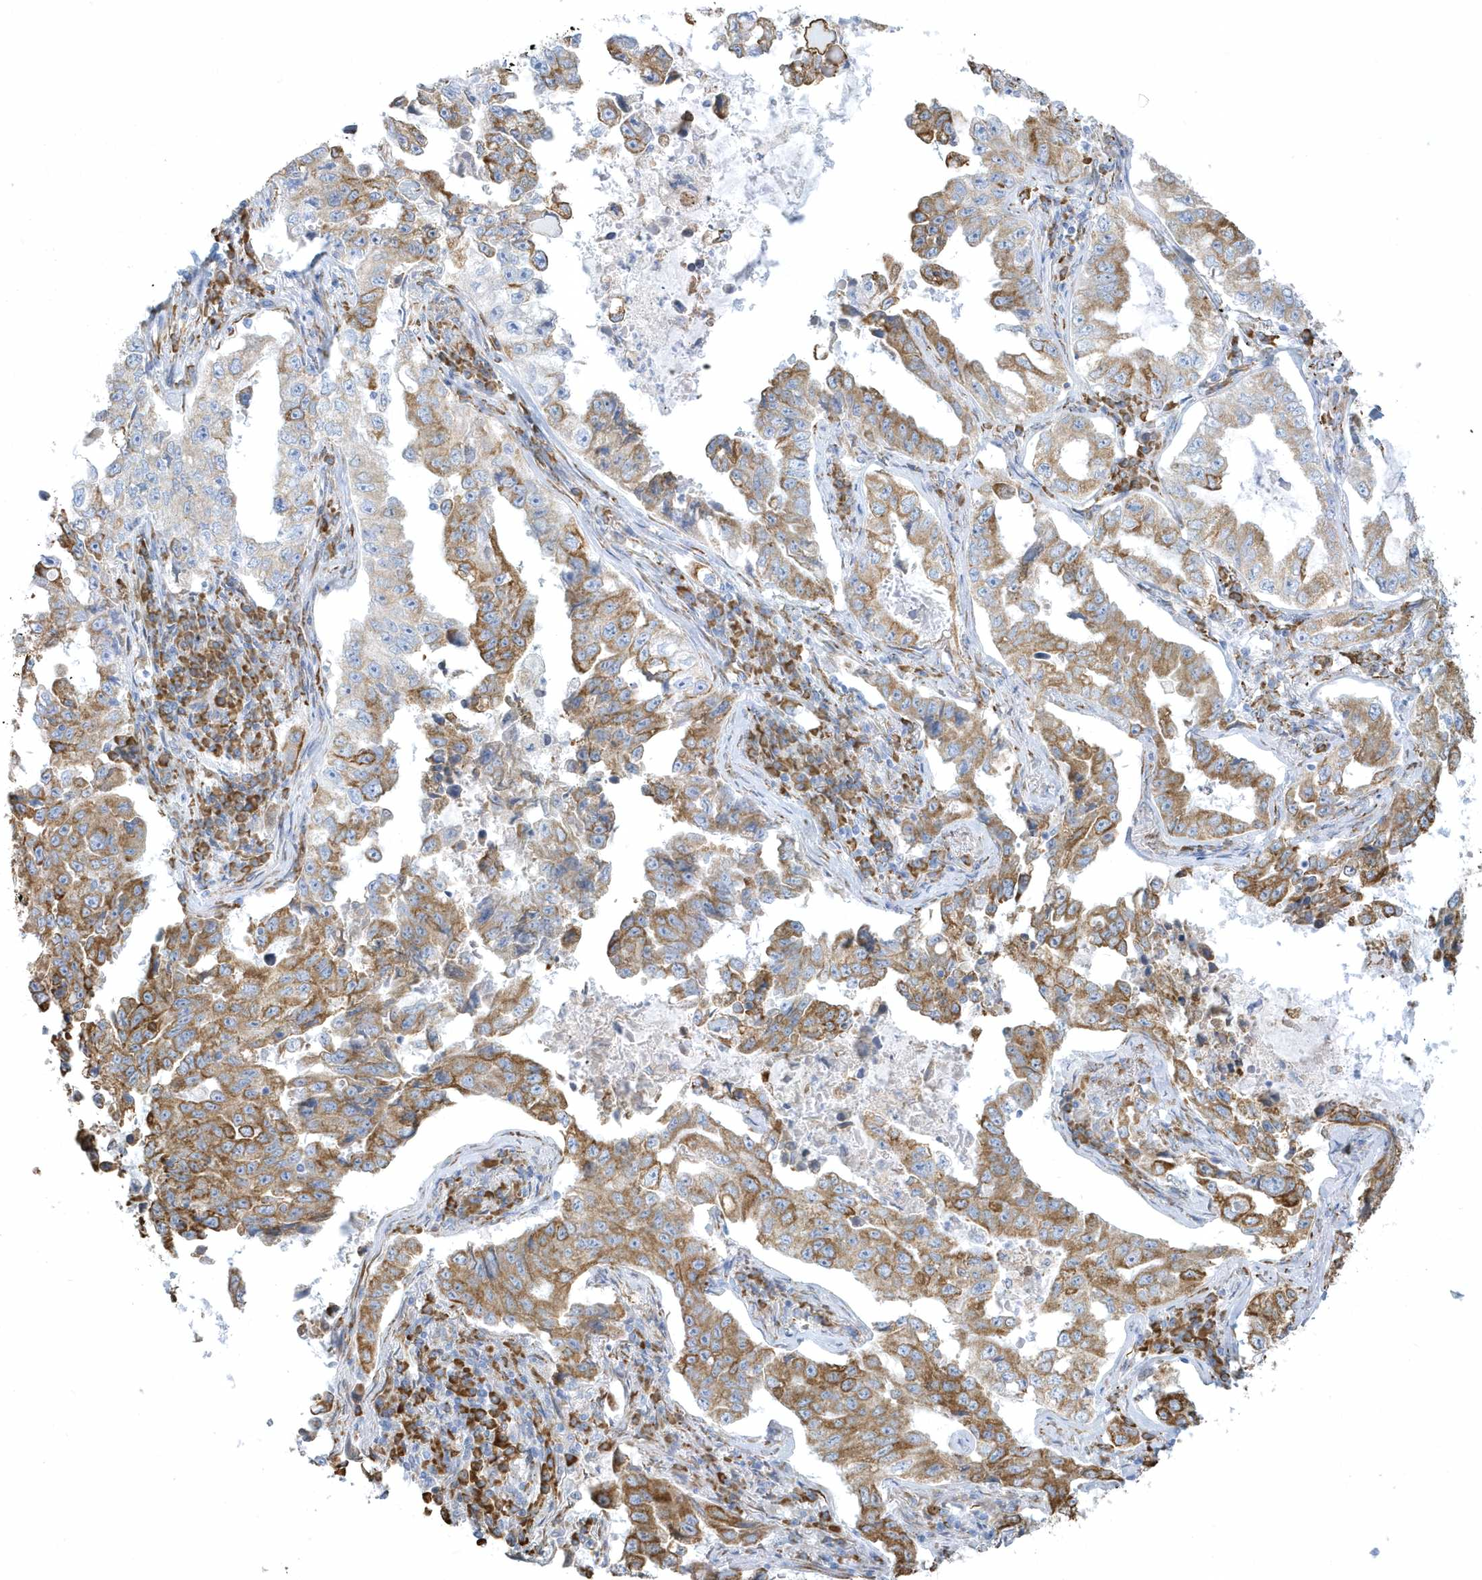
{"staining": {"intensity": "moderate", "quantity": "25%-75%", "location": "cytoplasmic/membranous"}, "tissue": "lung cancer", "cell_type": "Tumor cells", "image_type": "cancer", "snomed": [{"axis": "morphology", "description": "Adenocarcinoma, NOS"}, {"axis": "topography", "description": "Lung"}], "caption": "The image exhibits a brown stain indicating the presence of a protein in the cytoplasmic/membranous of tumor cells in lung cancer (adenocarcinoma).", "gene": "DCAF1", "patient": {"sex": "female", "age": 51}}